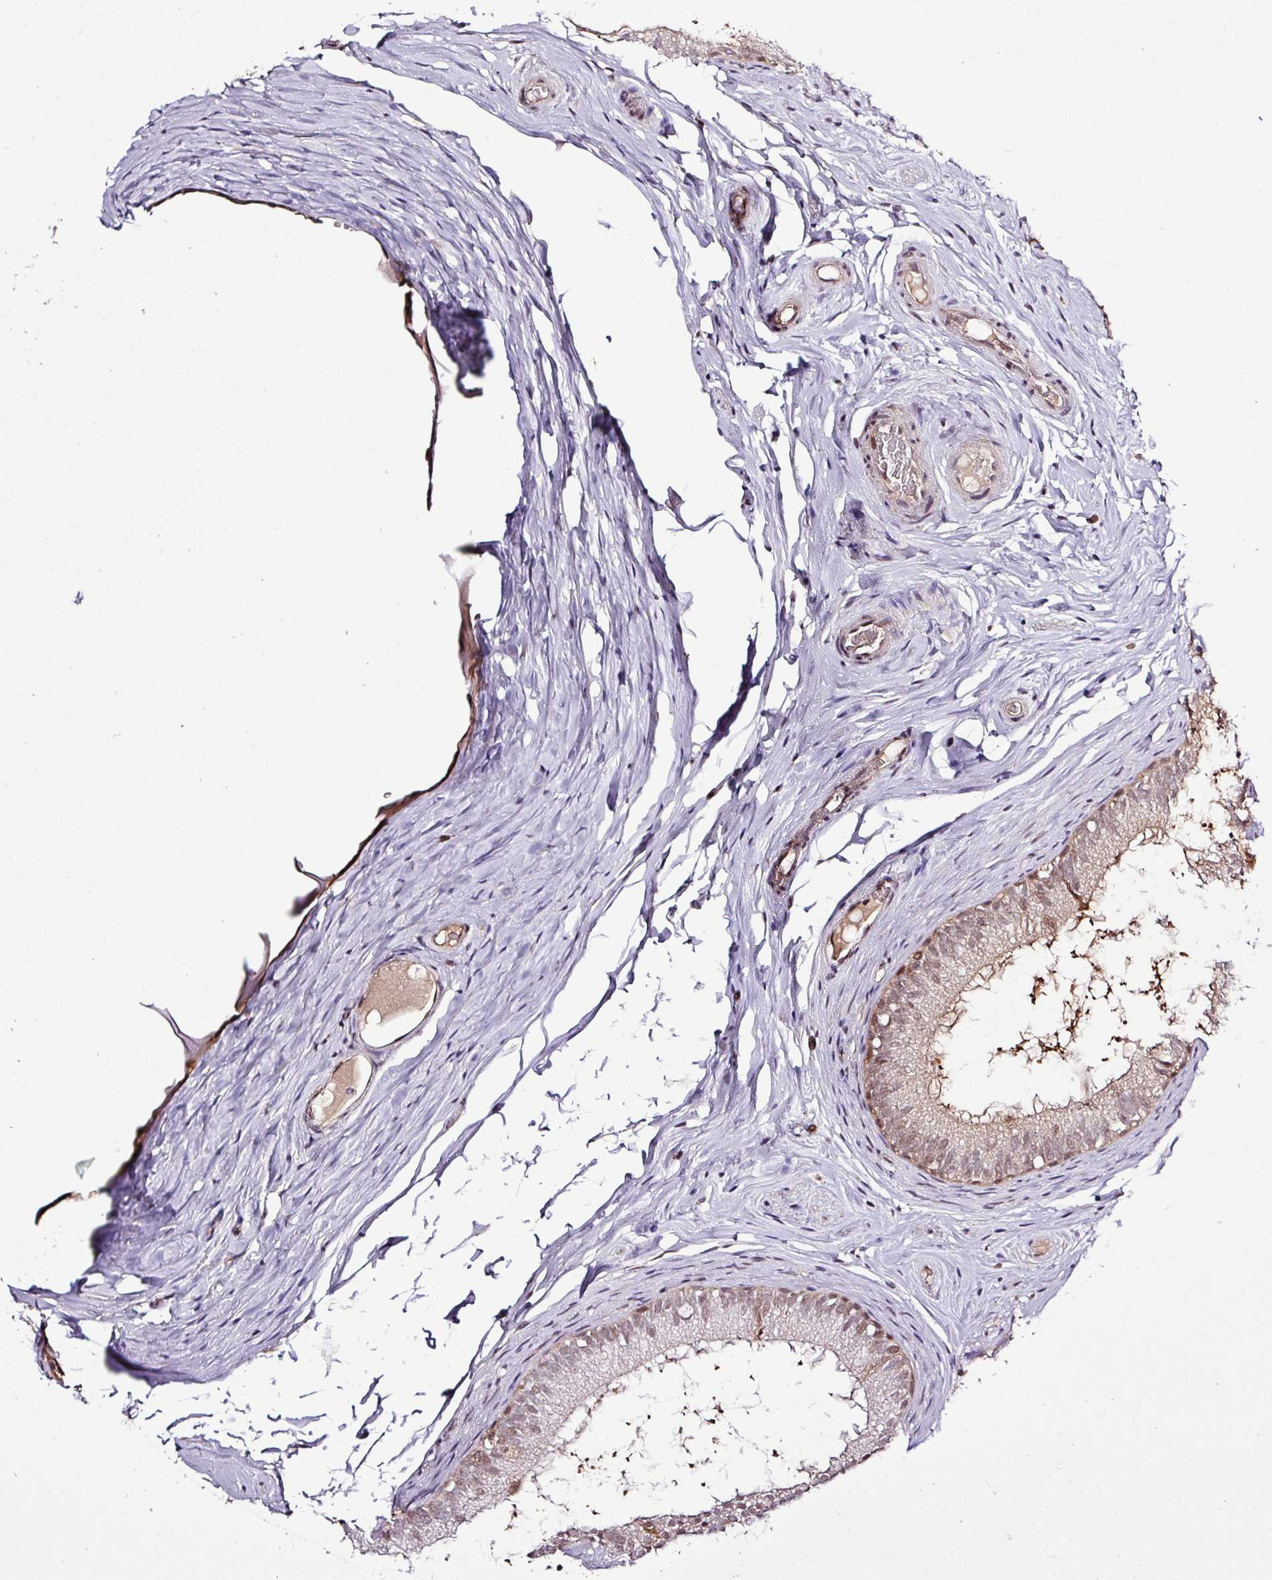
{"staining": {"intensity": "moderate", "quantity": ">75%", "location": "cytoplasmic/membranous,nuclear"}, "tissue": "epididymis", "cell_type": "Glandular cells", "image_type": "normal", "snomed": [{"axis": "morphology", "description": "Normal tissue, NOS"}, {"axis": "topography", "description": "Epididymis"}], "caption": "Normal epididymis shows moderate cytoplasmic/membranous,nuclear positivity in about >75% of glandular cells, visualized by immunohistochemistry. The protein of interest is stained brown, and the nuclei are stained in blue (DAB IHC with brightfield microscopy, high magnification).", "gene": "ITPKC", "patient": {"sex": "male", "age": 25}}